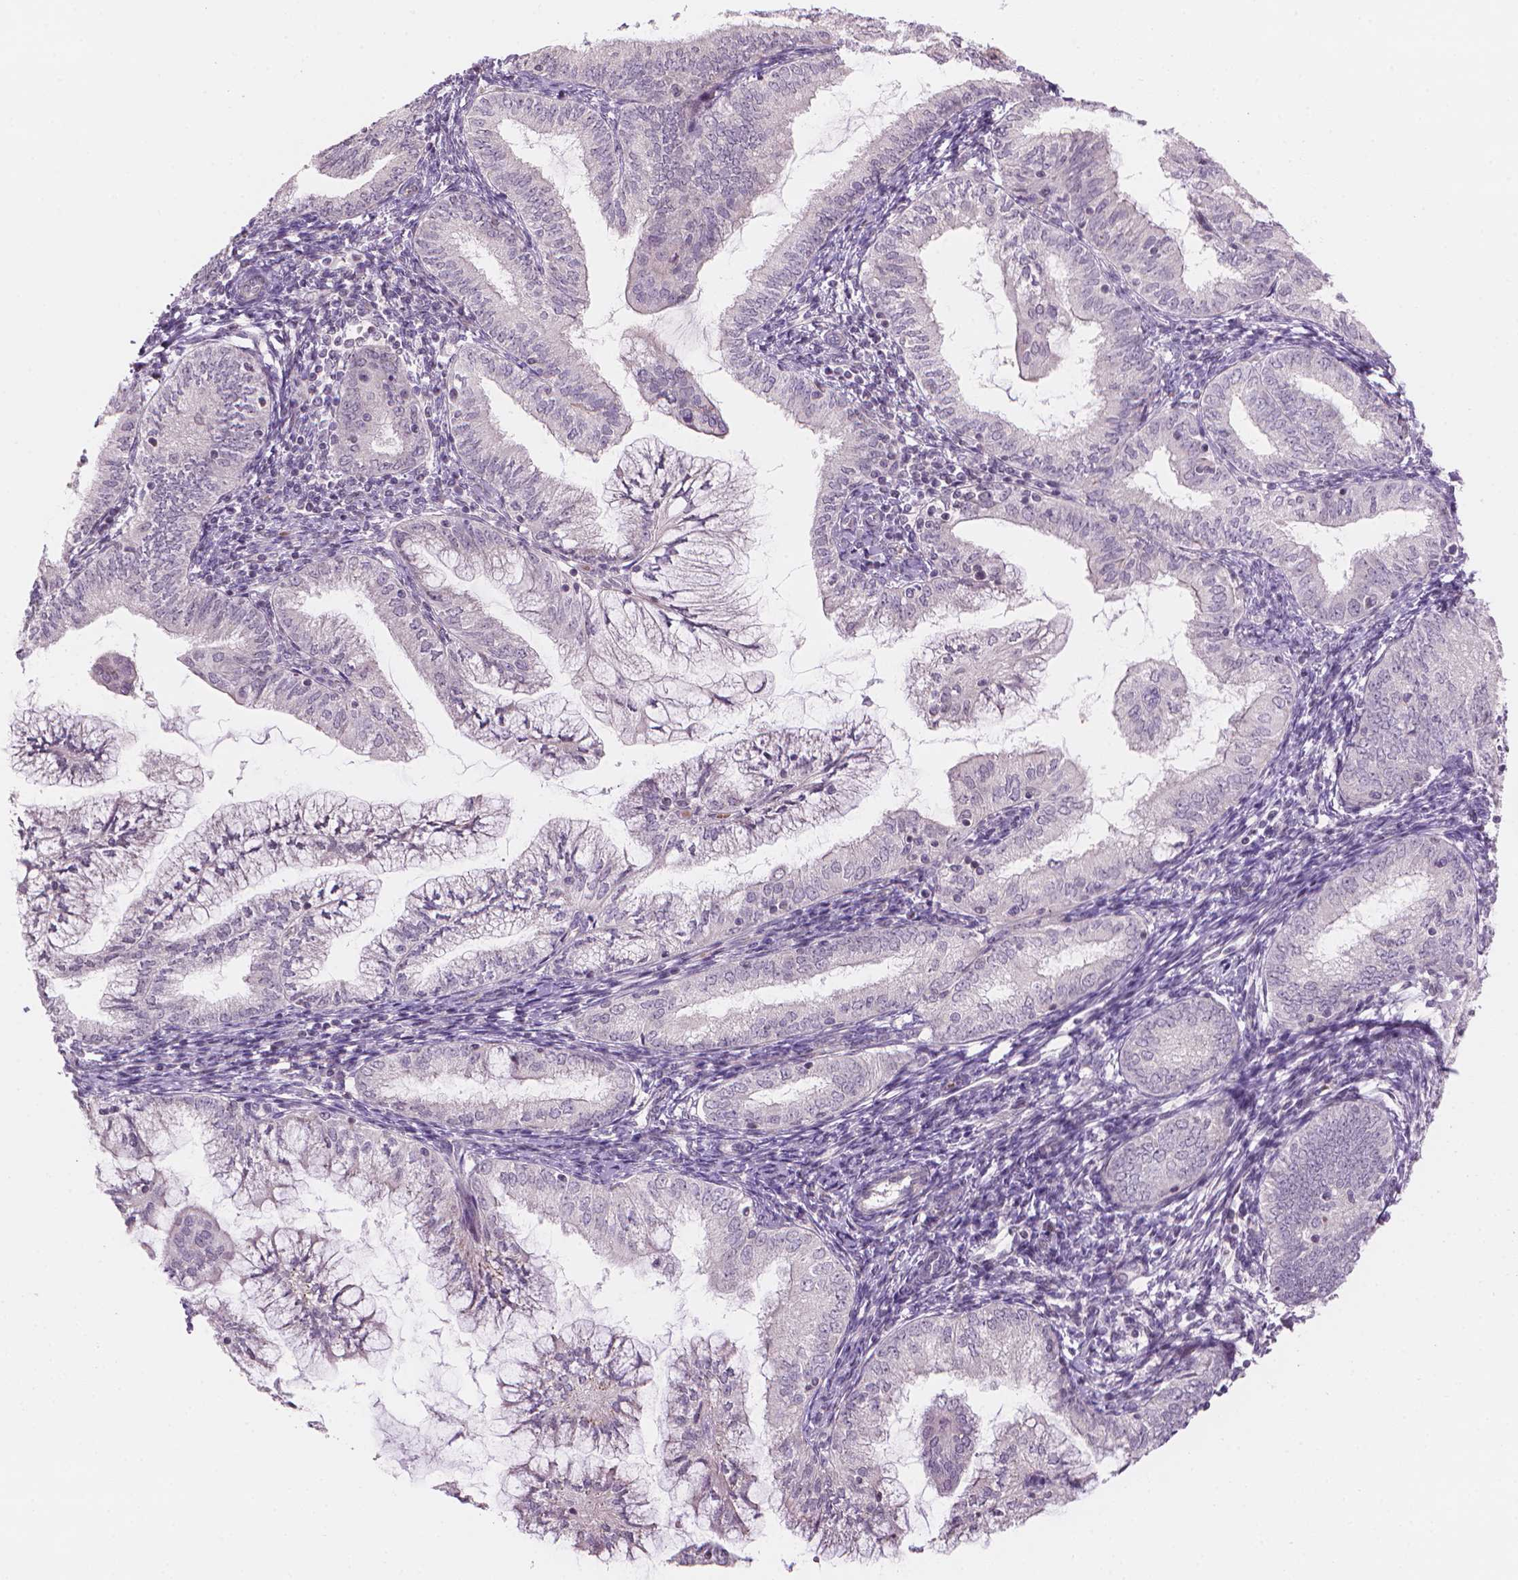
{"staining": {"intensity": "negative", "quantity": "none", "location": "none"}, "tissue": "endometrial cancer", "cell_type": "Tumor cells", "image_type": "cancer", "snomed": [{"axis": "morphology", "description": "Adenocarcinoma, NOS"}, {"axis": "topography", "description": "Endometrium"}], "caption": "A photomicrograph of endometrial cancer stained for a protein reveals no brown staining in tumor cells. Nuclei are stained in blue.", "gene": "IFFO1", "patient": {"sex": "female", "age": 55}}